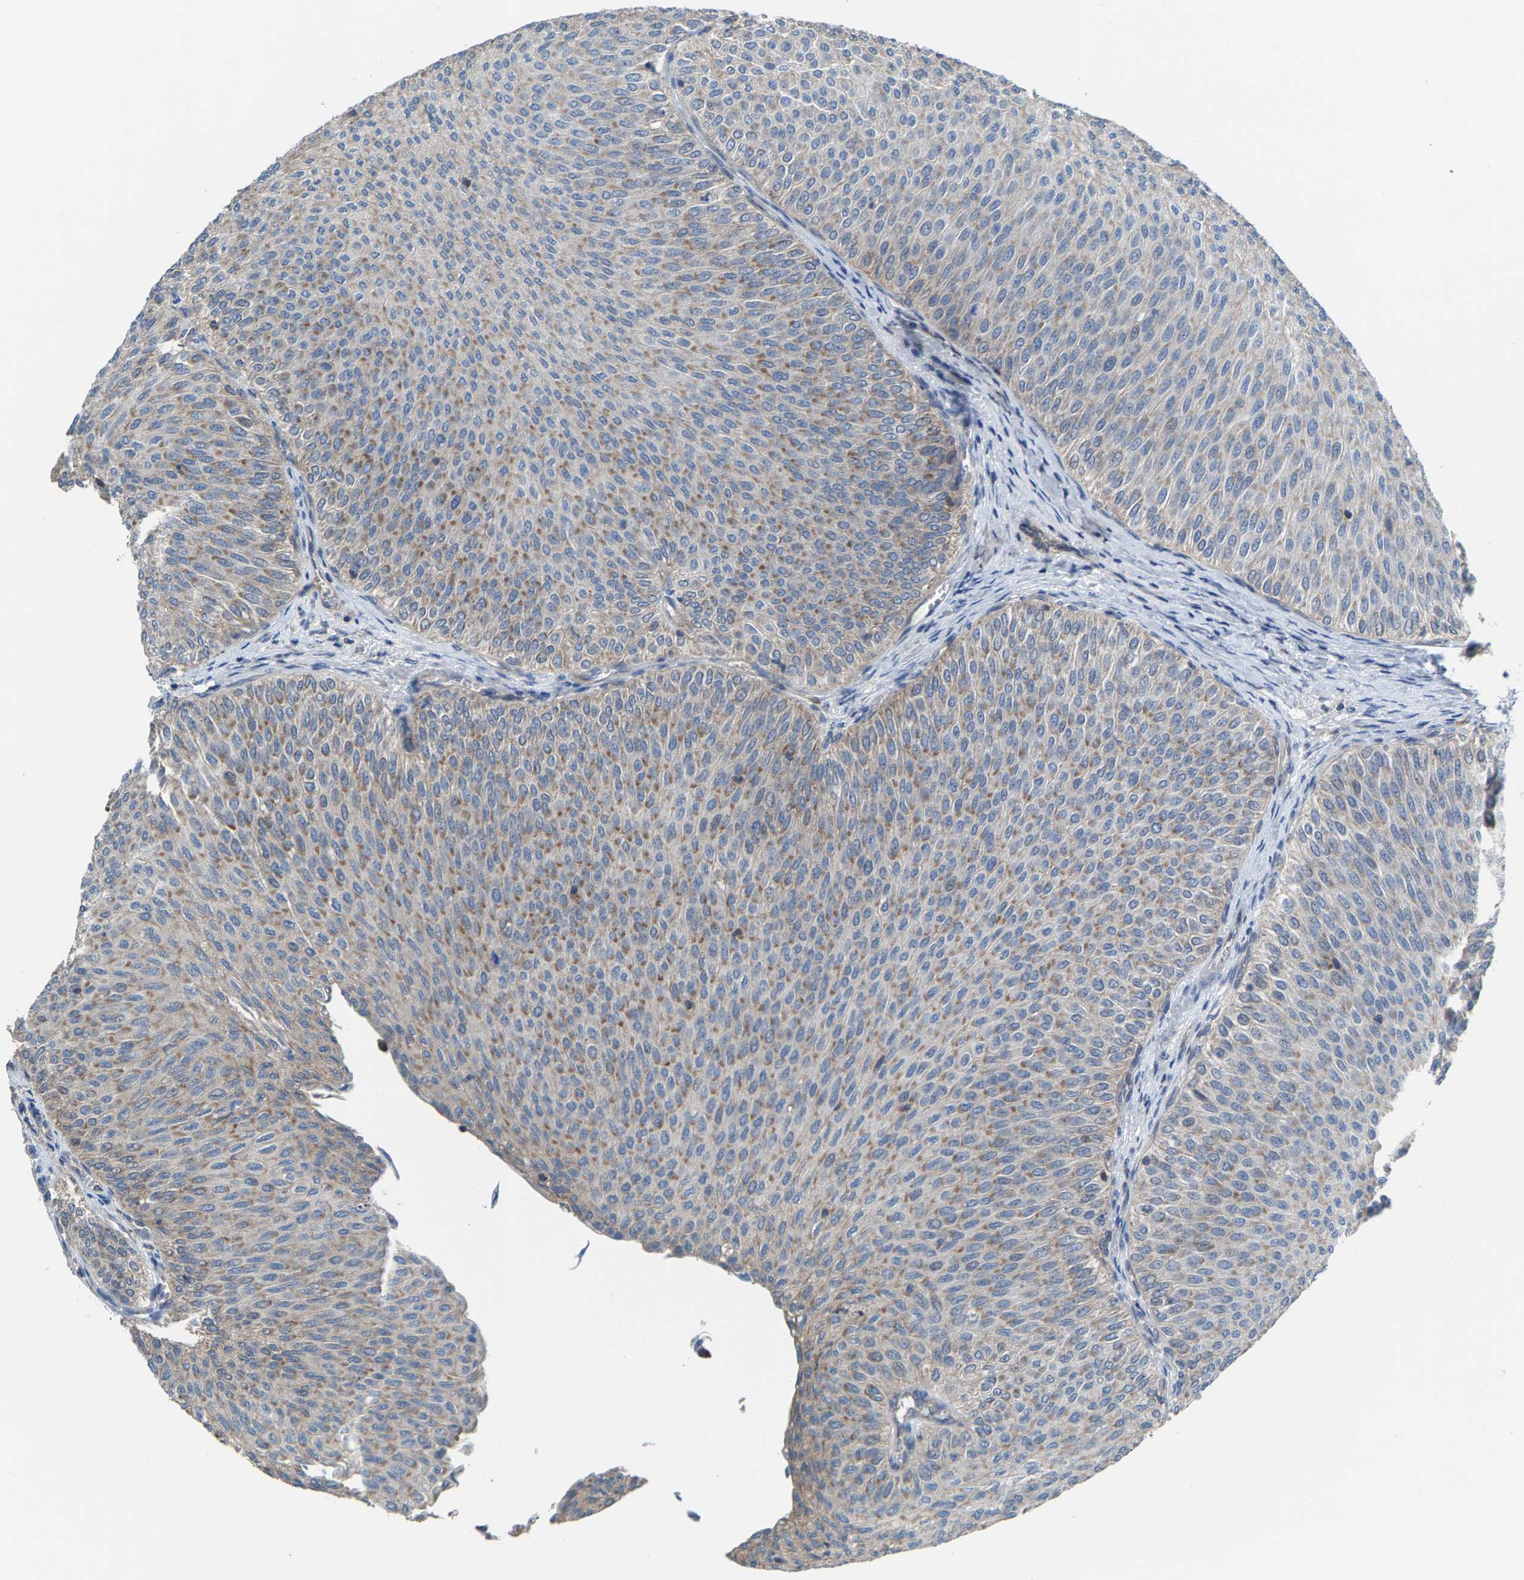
{"staining": {"intensity": "weak", "quantity": ">75%", "location": "cytoplasmic/membranous"}, "tissue": "urothelial cancer", "cell_type": "Tumor cells", "image_type": "cancer", "snomed": [{"axis": "morphology", "description": "Urothelial carcinoma, Low grade"}, {"axis": "topography", "description": "Urinary bladder"}], "caption": "This is an image of IHC staining of urothelial carcinoma (low-grade), which shows weak expression in the cytoplasmic/membranous of tumor cells.", "gene": "MRM1", "patient": {"sex": "male", "age": 78}}